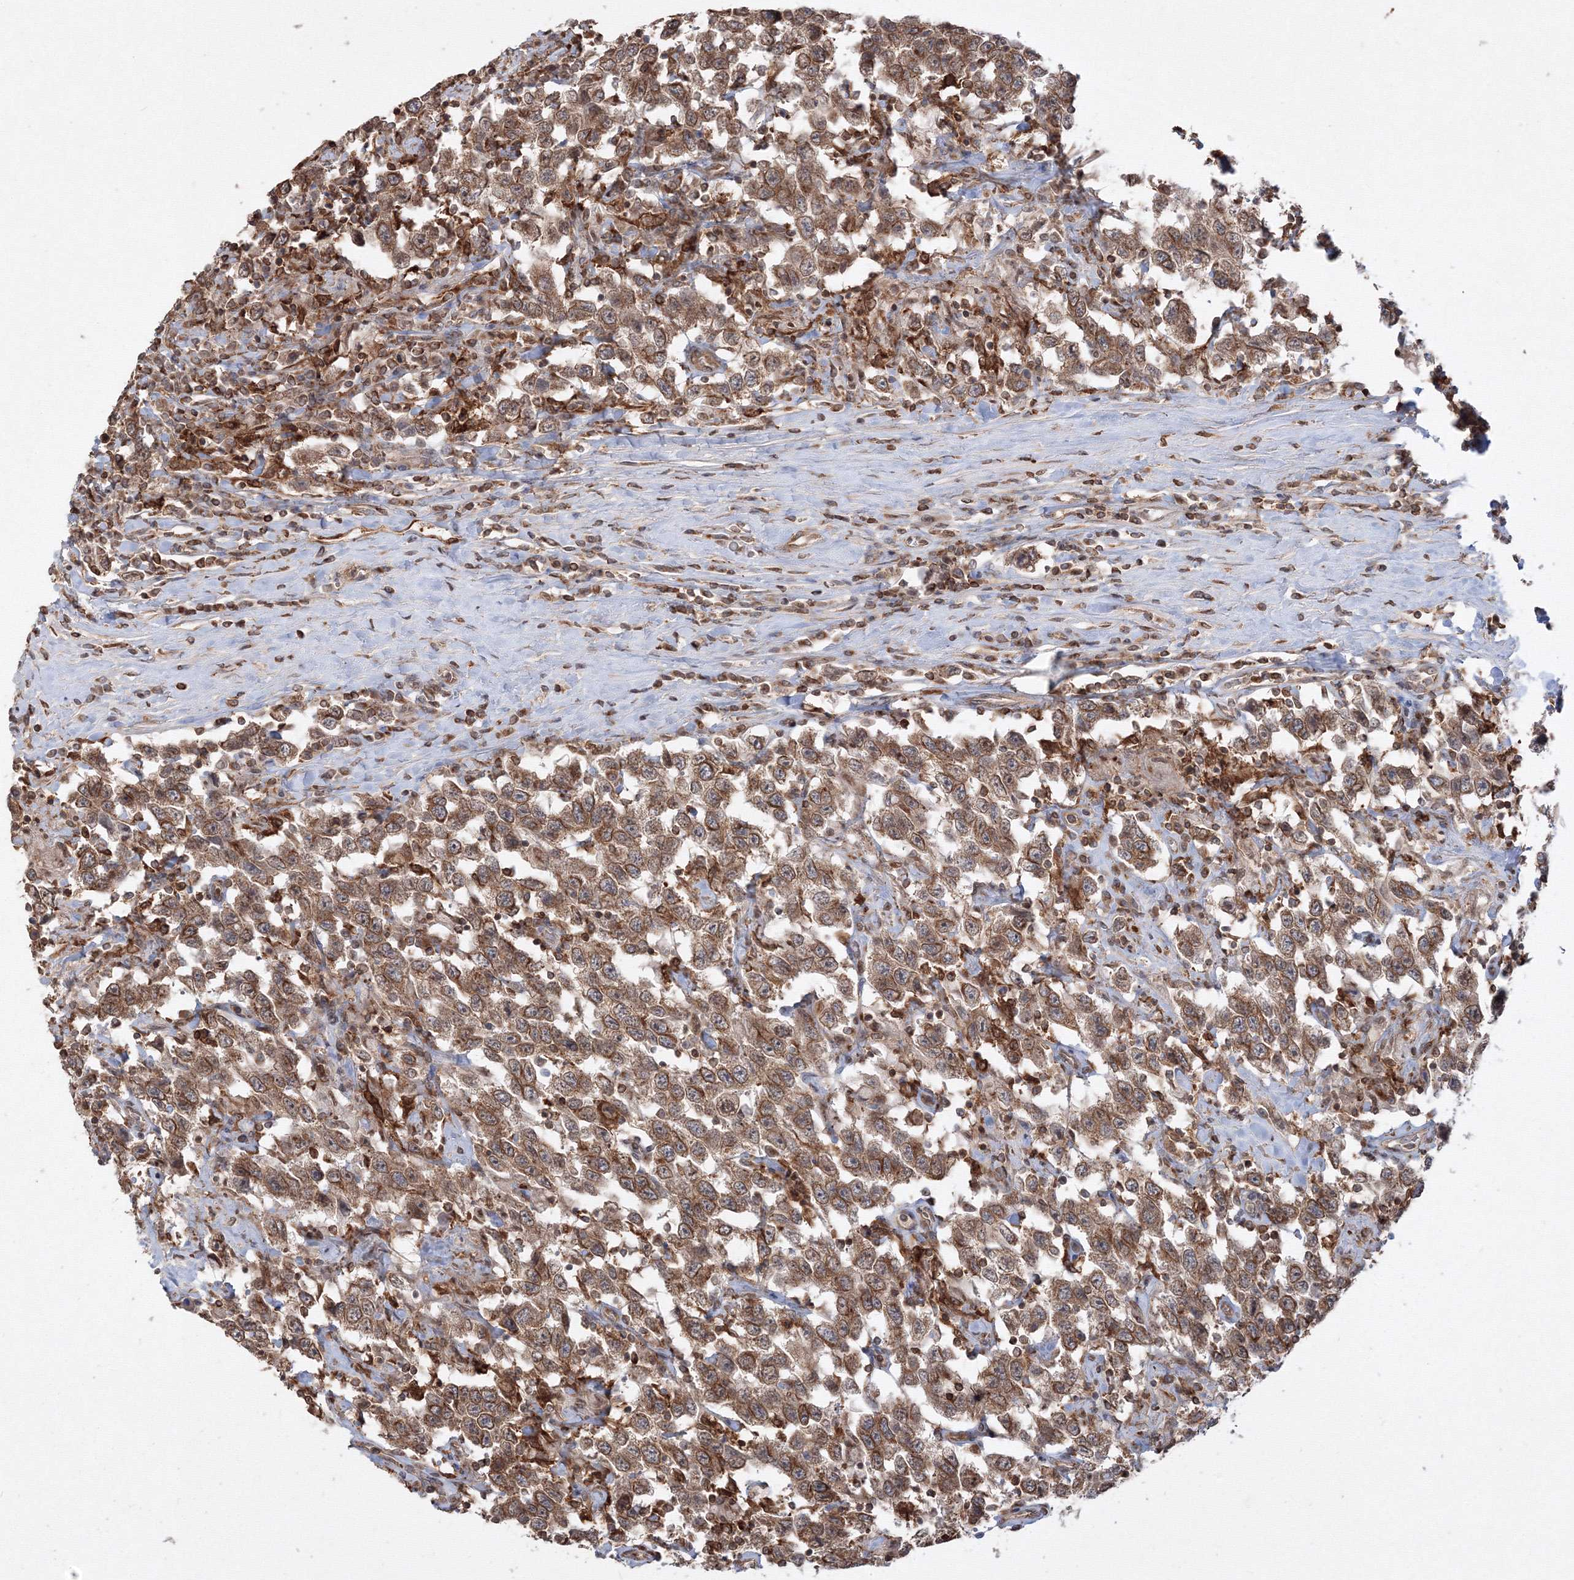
{"staining": {"intensity": "moderate", "quantity": ">75%", "location": "cytoplasmic/membranous"}, "tissue": "testis cancer", "cell_type": "Tumor cells", "image_type": "cancer", "snomed": [{"axis": "morphology", "description": "Seminoma, NOS"}, {"axis": "topography", "description": "Testis"}], "caption": "A brown stain highlights moderate cytoplasmic/membranous staining of a protein in human testis seminoma tumor cells.", "gene": "TMEM50B", "patient": {"sex": "male", "age": 41}}